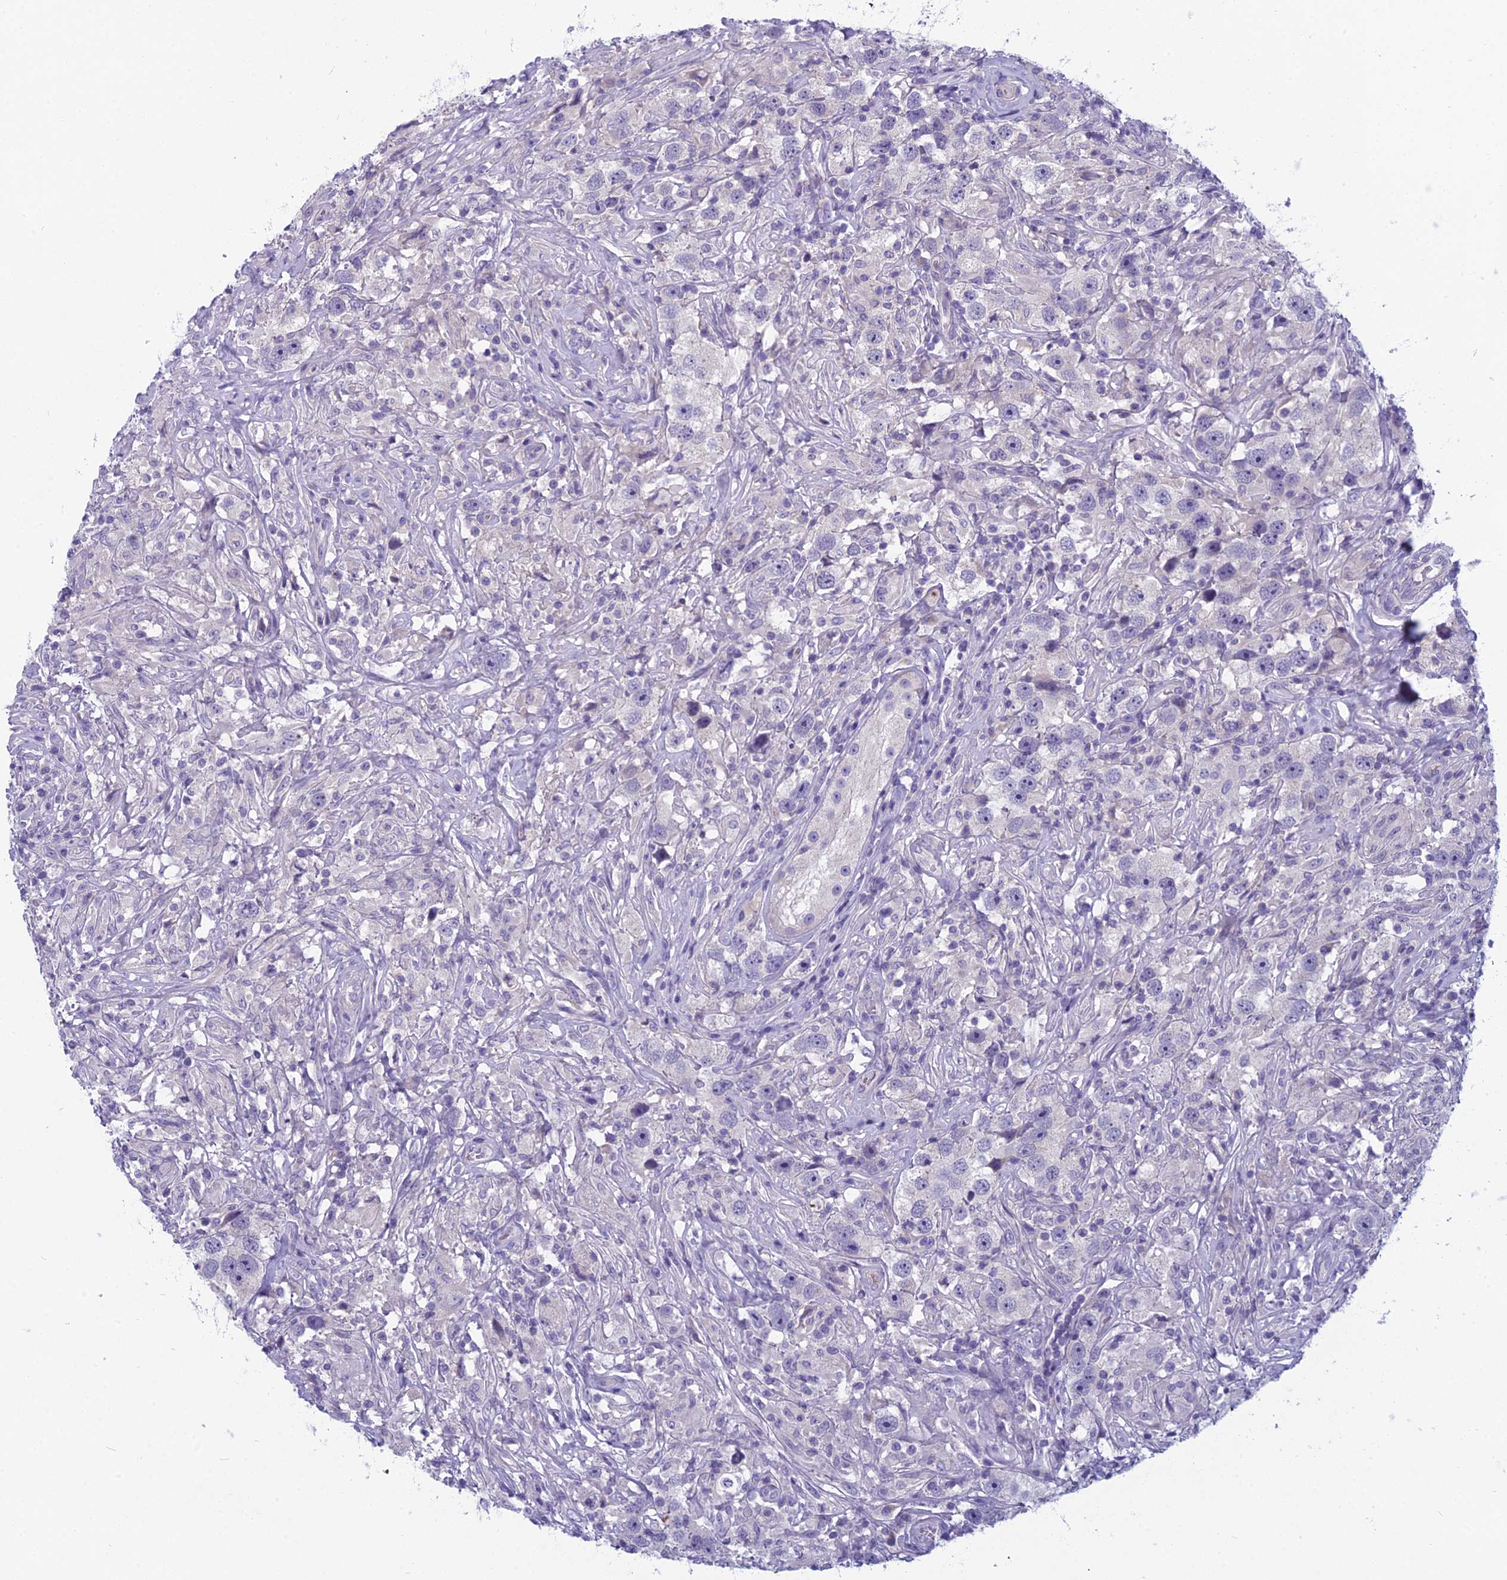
{"staining": {"intensity": "negative", "quantity": "none", "location": "none"}, "tissue": "testis cancer", "cell_type": "Tumor cells", "image_type": "cancer", "snomed": [{"axis": "morphology", "description": "Seminoma, NOS"}, {"axis": "topography", "description": "Testis"}], "caption": "Tumor cells show no significant protein positivity in testis seminoma. The staining is performed using DAB (3,3'-diaminobenzidine) brown chromogen with nuclei counter-stained in using hematoxylin.", "gene": "RBM41", "patient": {"sex": "male", "age": 49}}